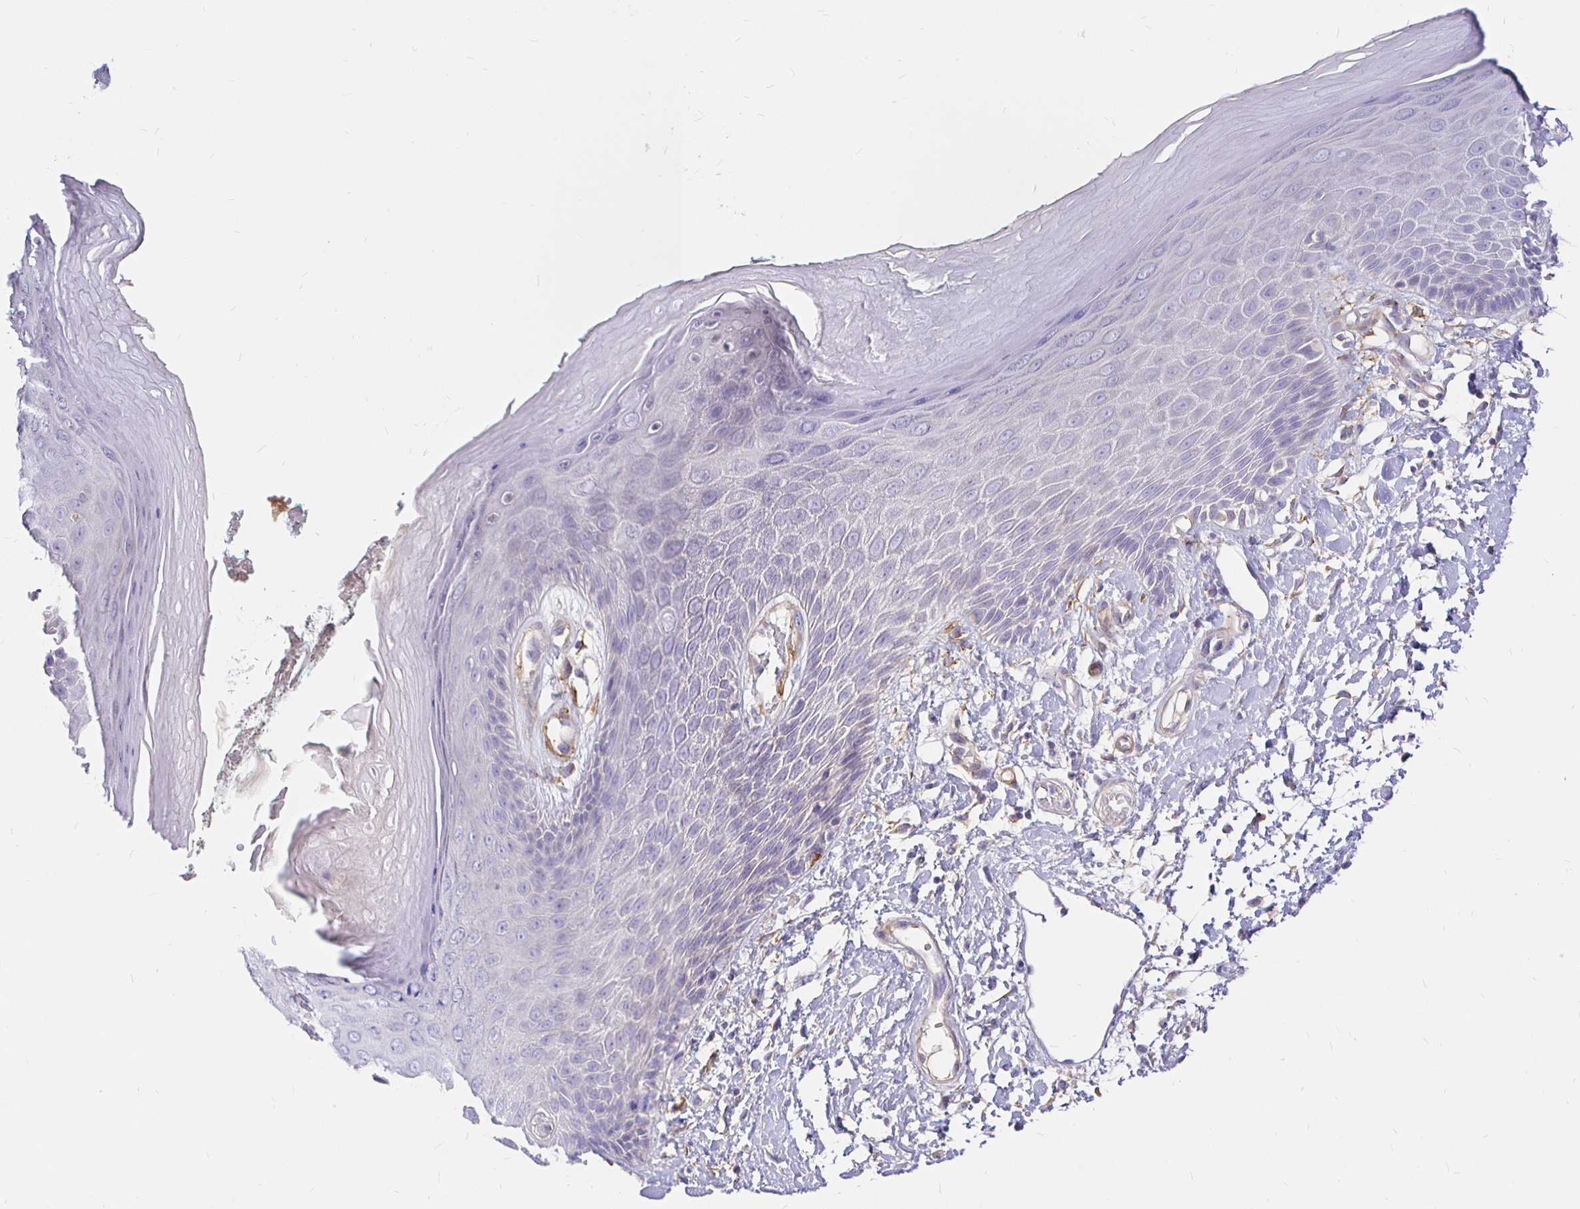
{"staining": {"intensity": "negative", "quantity": "none", "location": "none"}, "tissue": "skin", "cell_type": "Epidermal cells", "image_type": "normal", "snomed": [{"axis": "morphology", "description": "Normal tissue, NOS"}, {"axis": "topography", "description": "Anal"}, {"axis": "topography", "description": "Peripheral nerve tissue"}], "caption": "High power microscopy micrograph of an IHC histopathology image of unremarkable skin, revealing no significant expression in epidermal cells.", "gene": "PALM2AKAP2", "patient": {"sex": "male", "age": 78}}